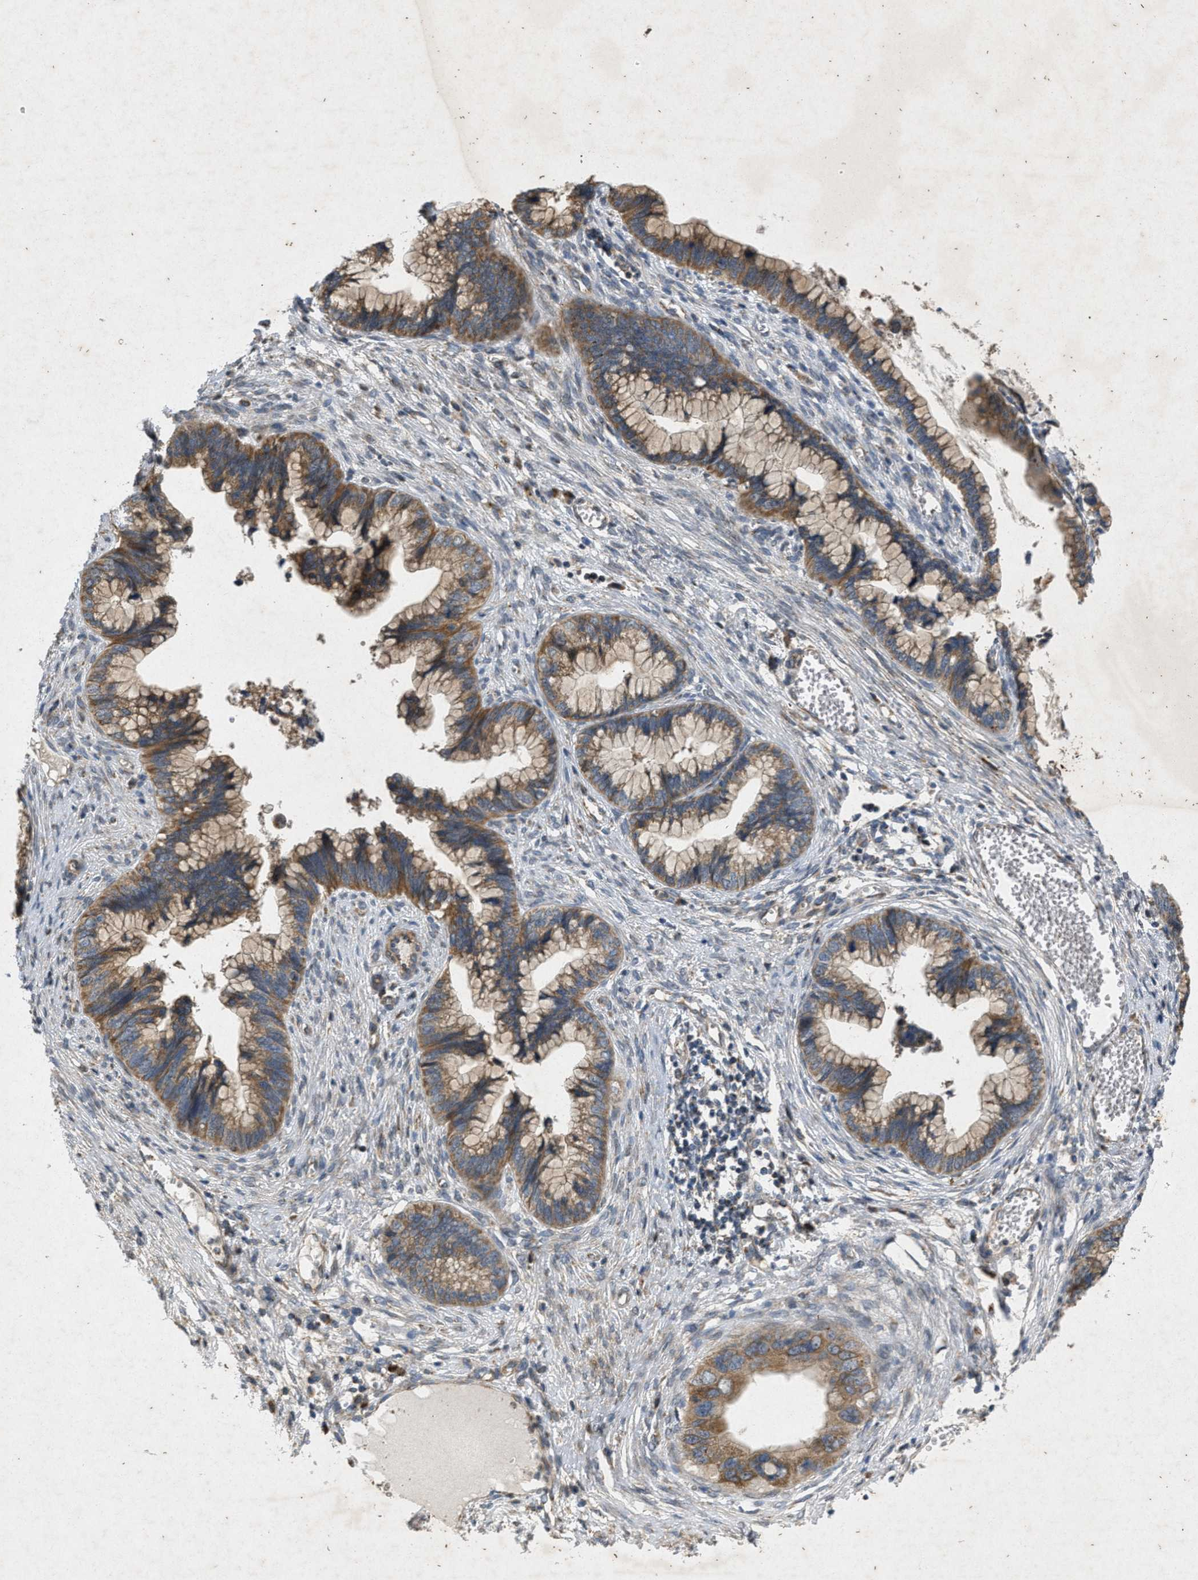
{"staining": {"intensity": "moderate", "quantity": ">75%", "location": "cytoplasmic/membranous"}, "tissue": "cervical cancer", "cell_type": "Tumor cells", "image_type": "cancer", "snomed": [{"axis": "morphology", "description": "Adenocarcinoma, NOS"}, {"axis": "topography", "description": "Cervix"}], "caption": "Immunohistochemistry (IHC) (DAB (3,3'-diaminobenzidine)) staining of cervical cancer exhibits moderate cytoplasmic/membranous protein staining in about >75% of tumor cells.", "gene": "PRKG2", "patient": {"sex": "female", "age": 44}}